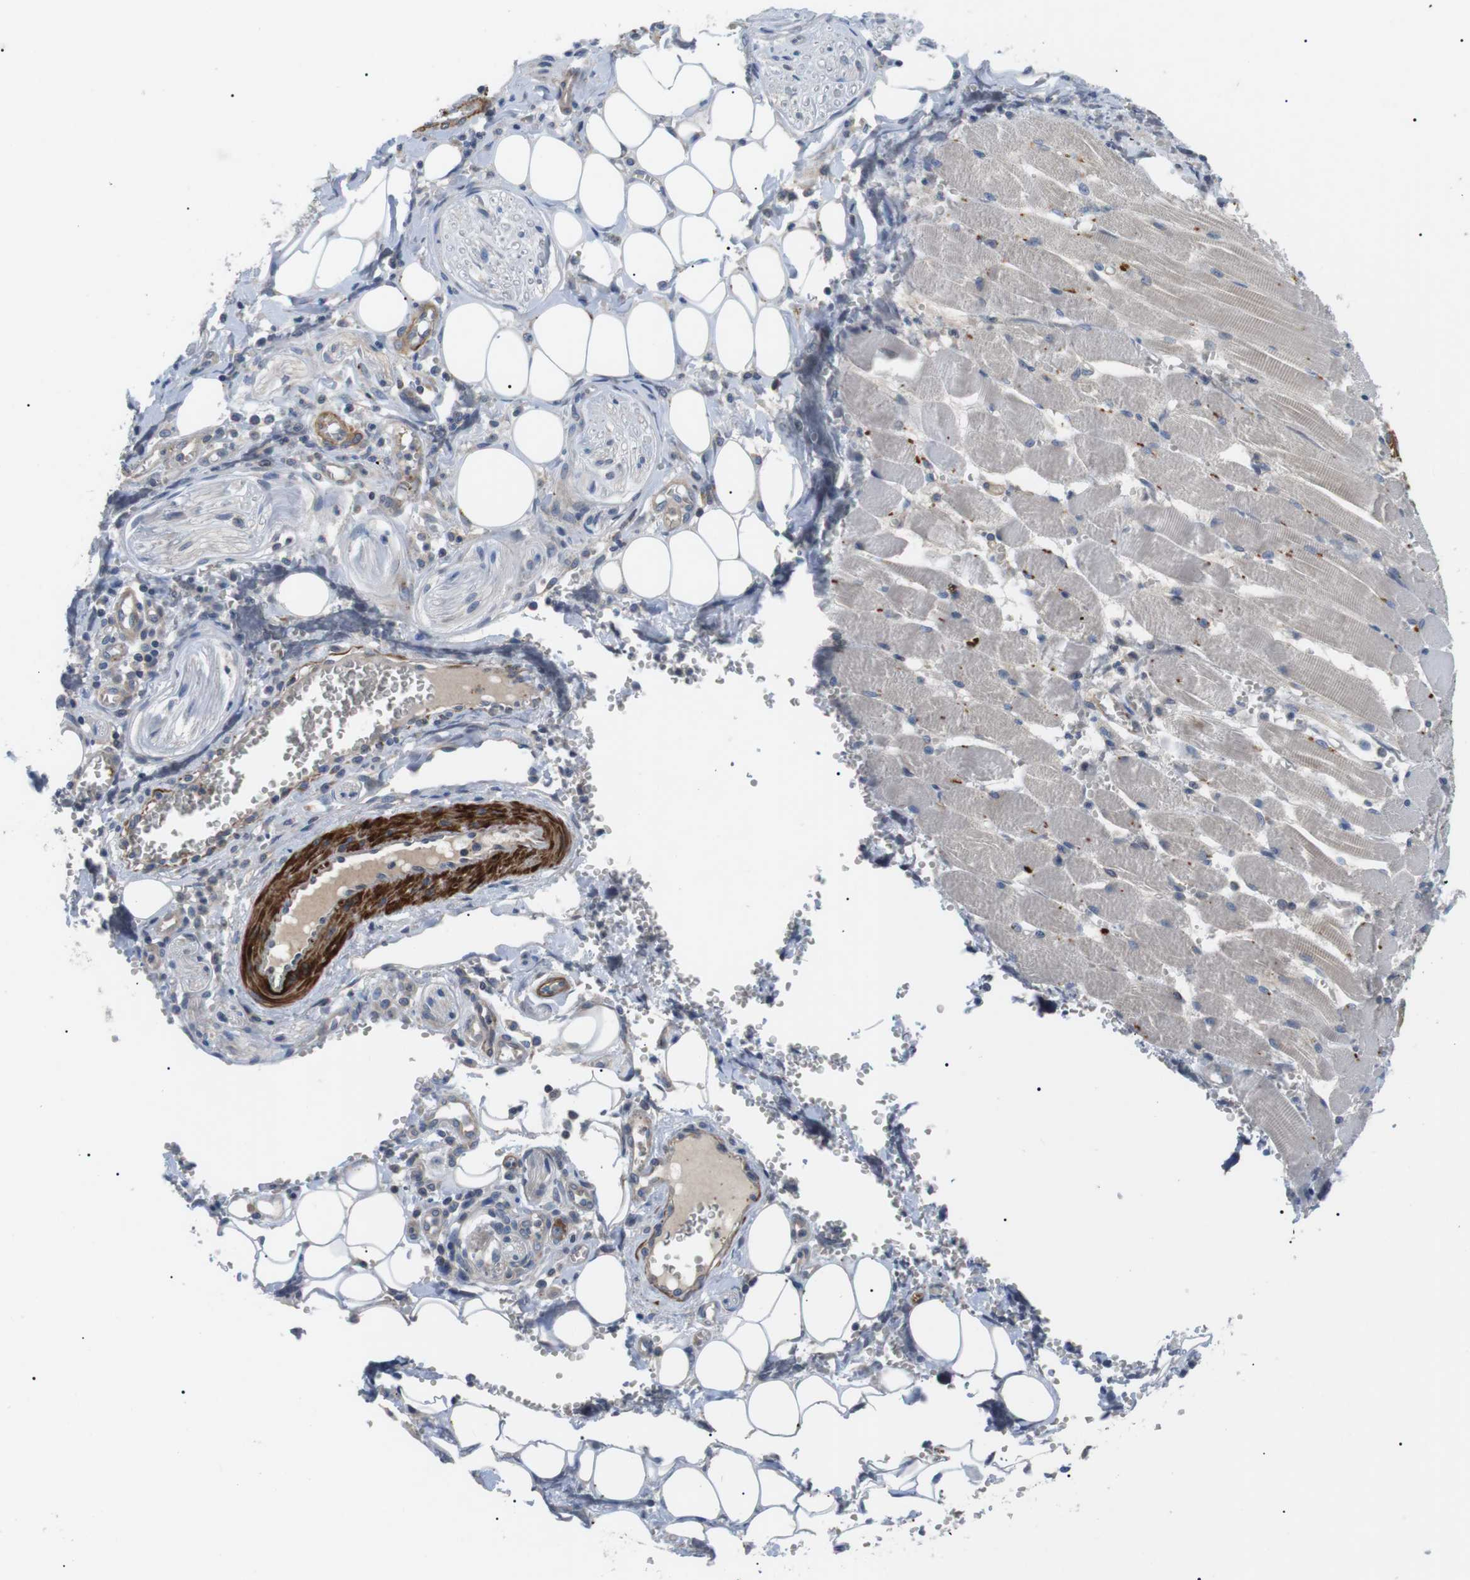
{"staining": {"intensity": "moderate", "quantity": "<25%", "location": "cytoplasmic/membranous"}, "tissue": "adipose tissue", "cell_type": "Adipocytes", "image_type": "normal", "snomed": [{"axis": "morphology", "description": "Squamous cell carcinoma, NOS"}, {"axis": "topography", "description": "Oral tissue"}, {"axis": "topography", "description": "Head-Neck"}], "caption": "Normal adipose tissue reveals moderate cytoplasmic/membranous positivity in about <25% of adipocytes, visualized by immunohistochemistry. The staining was performed using DAB to visualize the protein expression in brown, while the nuclei were stained in blue with hematoxylin (Magnification: 20x).", "gene": "DIPK1A", "patient": {"sex": "female", "age": 50}}